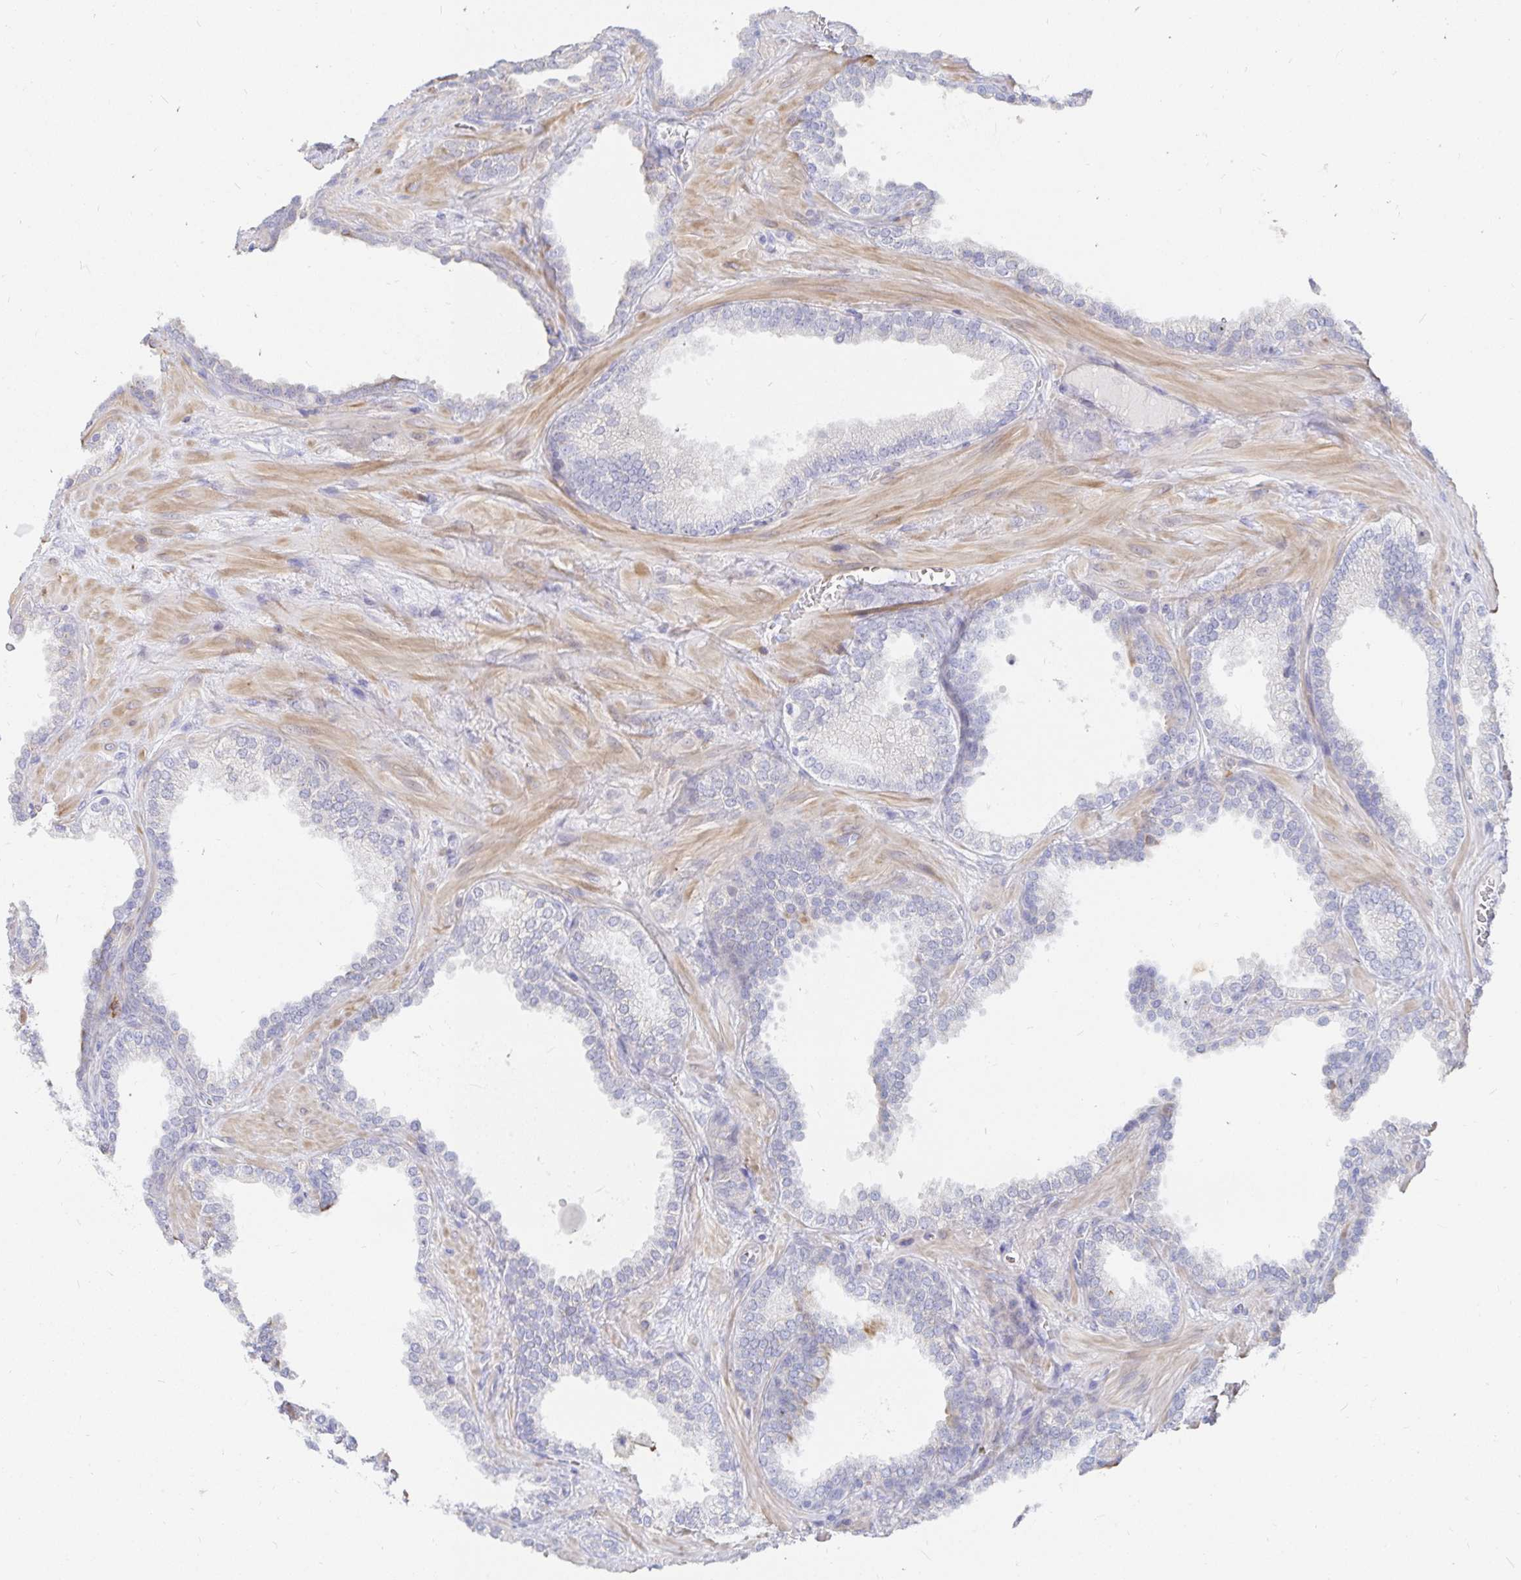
{"staining": {"intensity": "negative", "quantity": "none", "location": "none"}, "tissue": "prostate cancer", "cell_type": "Tumor cells", "image_type": "cancer", "snomed": [{"axis": "morphology", "description": "Adenocarcinoma, High grade"}, {"axis": "topography", "description": "Prostate"}], "caption": "The histopathology image shows no significant positivity in tumor cells of prostate adenocarcinoma (high-grade).", "gene": "KCTD19", "patient": {"sex": "male", "age": 68}}